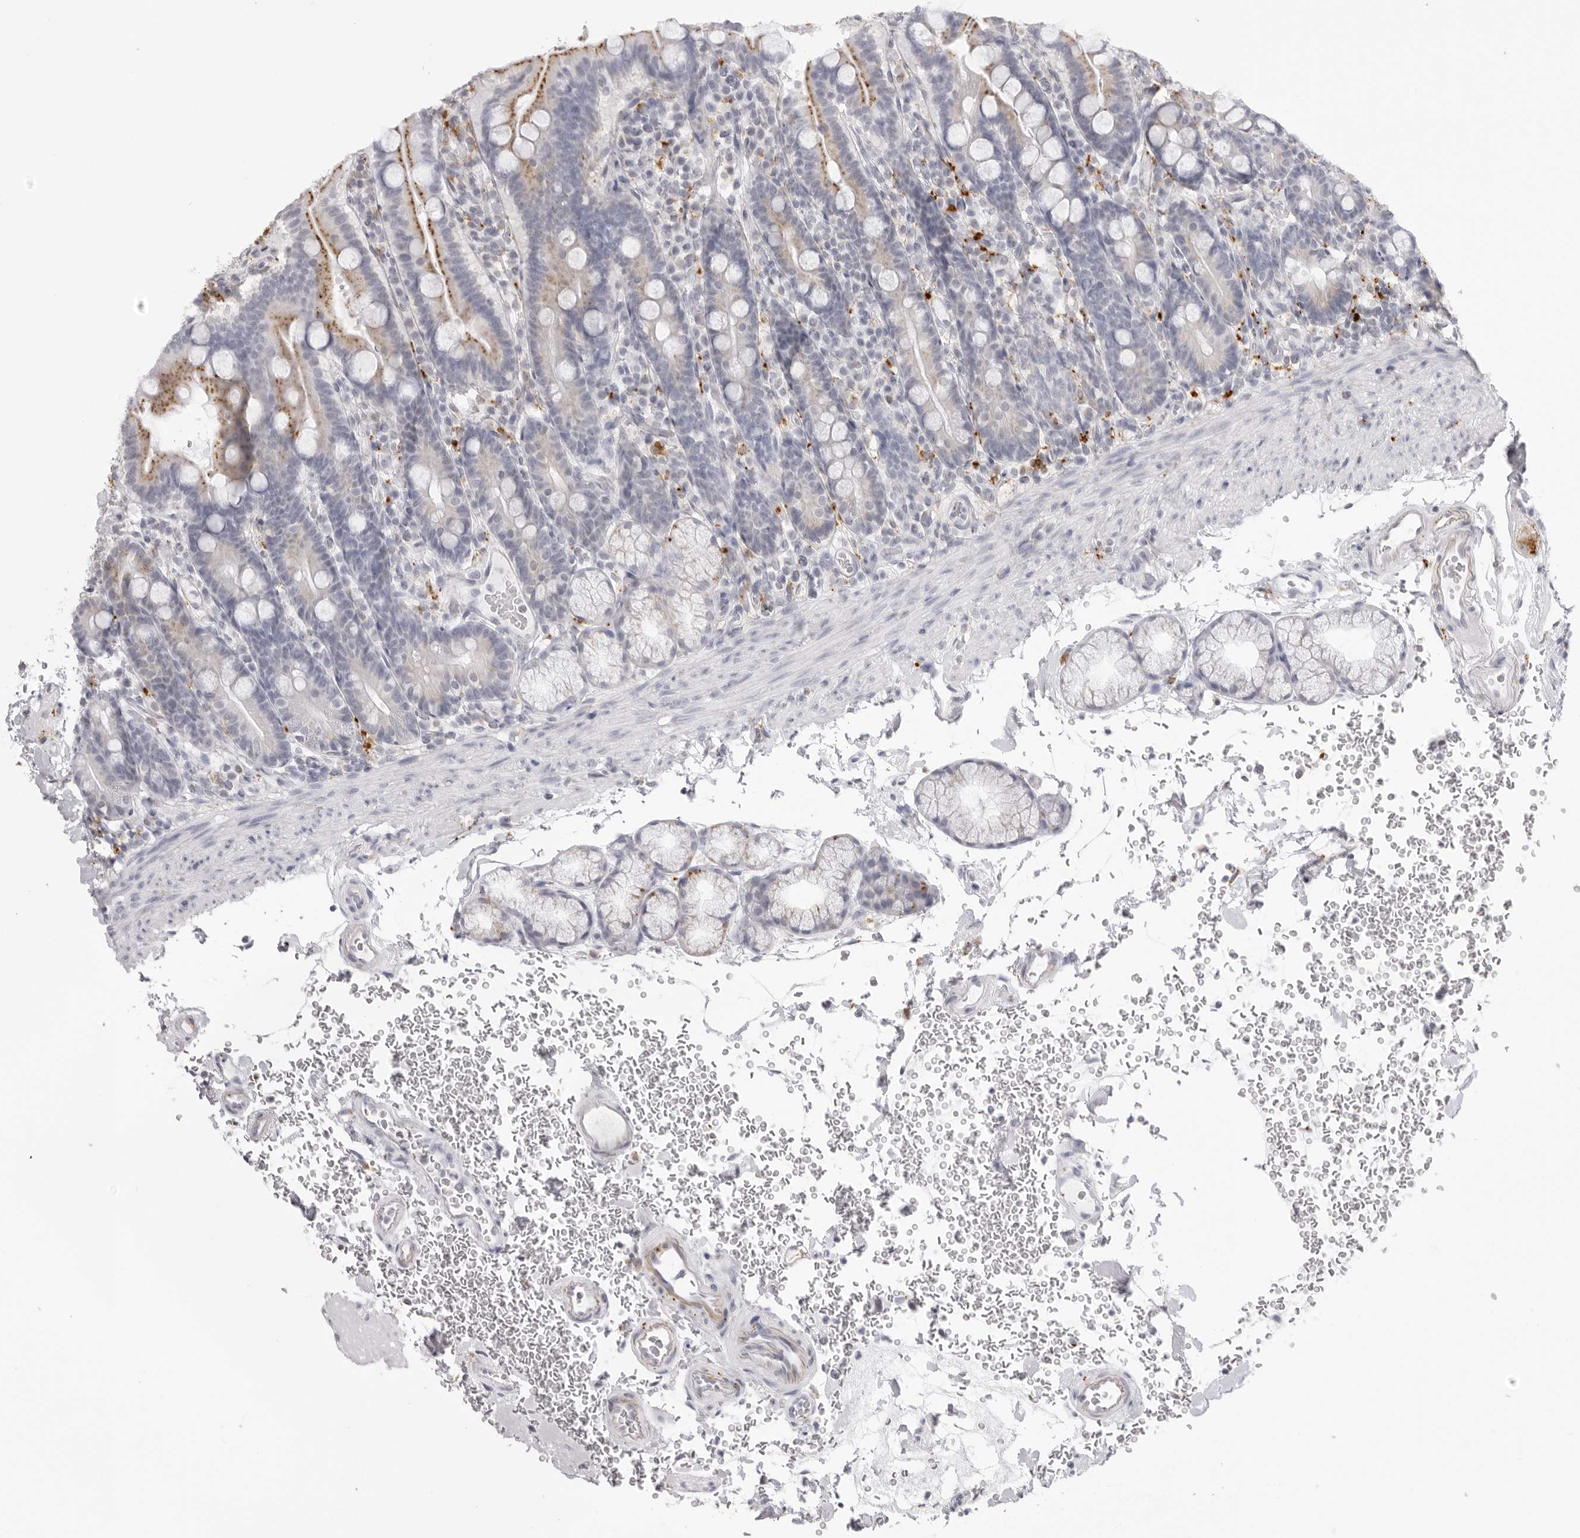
{"staining": {"intensity": "moderate", "quantity": "25%-75%", "location": "cytoplasmic/membranous"}, "tissue": "duodenum", "cell_type": "Glandular cells", "image_type": "normal", "snomed": [{"axis": "morphology", "description": "Normal tissue, NOS"}, {"axis": "topography", "description": "Duodenum"}], "caption": "Duodenum stained with a brown dye exhibits moderate cytoplasmic/membranous positive expression in about 25%-75% of glandular cells.", "gene": "IL25", "patient": {"sex": "male", "age": 54}}